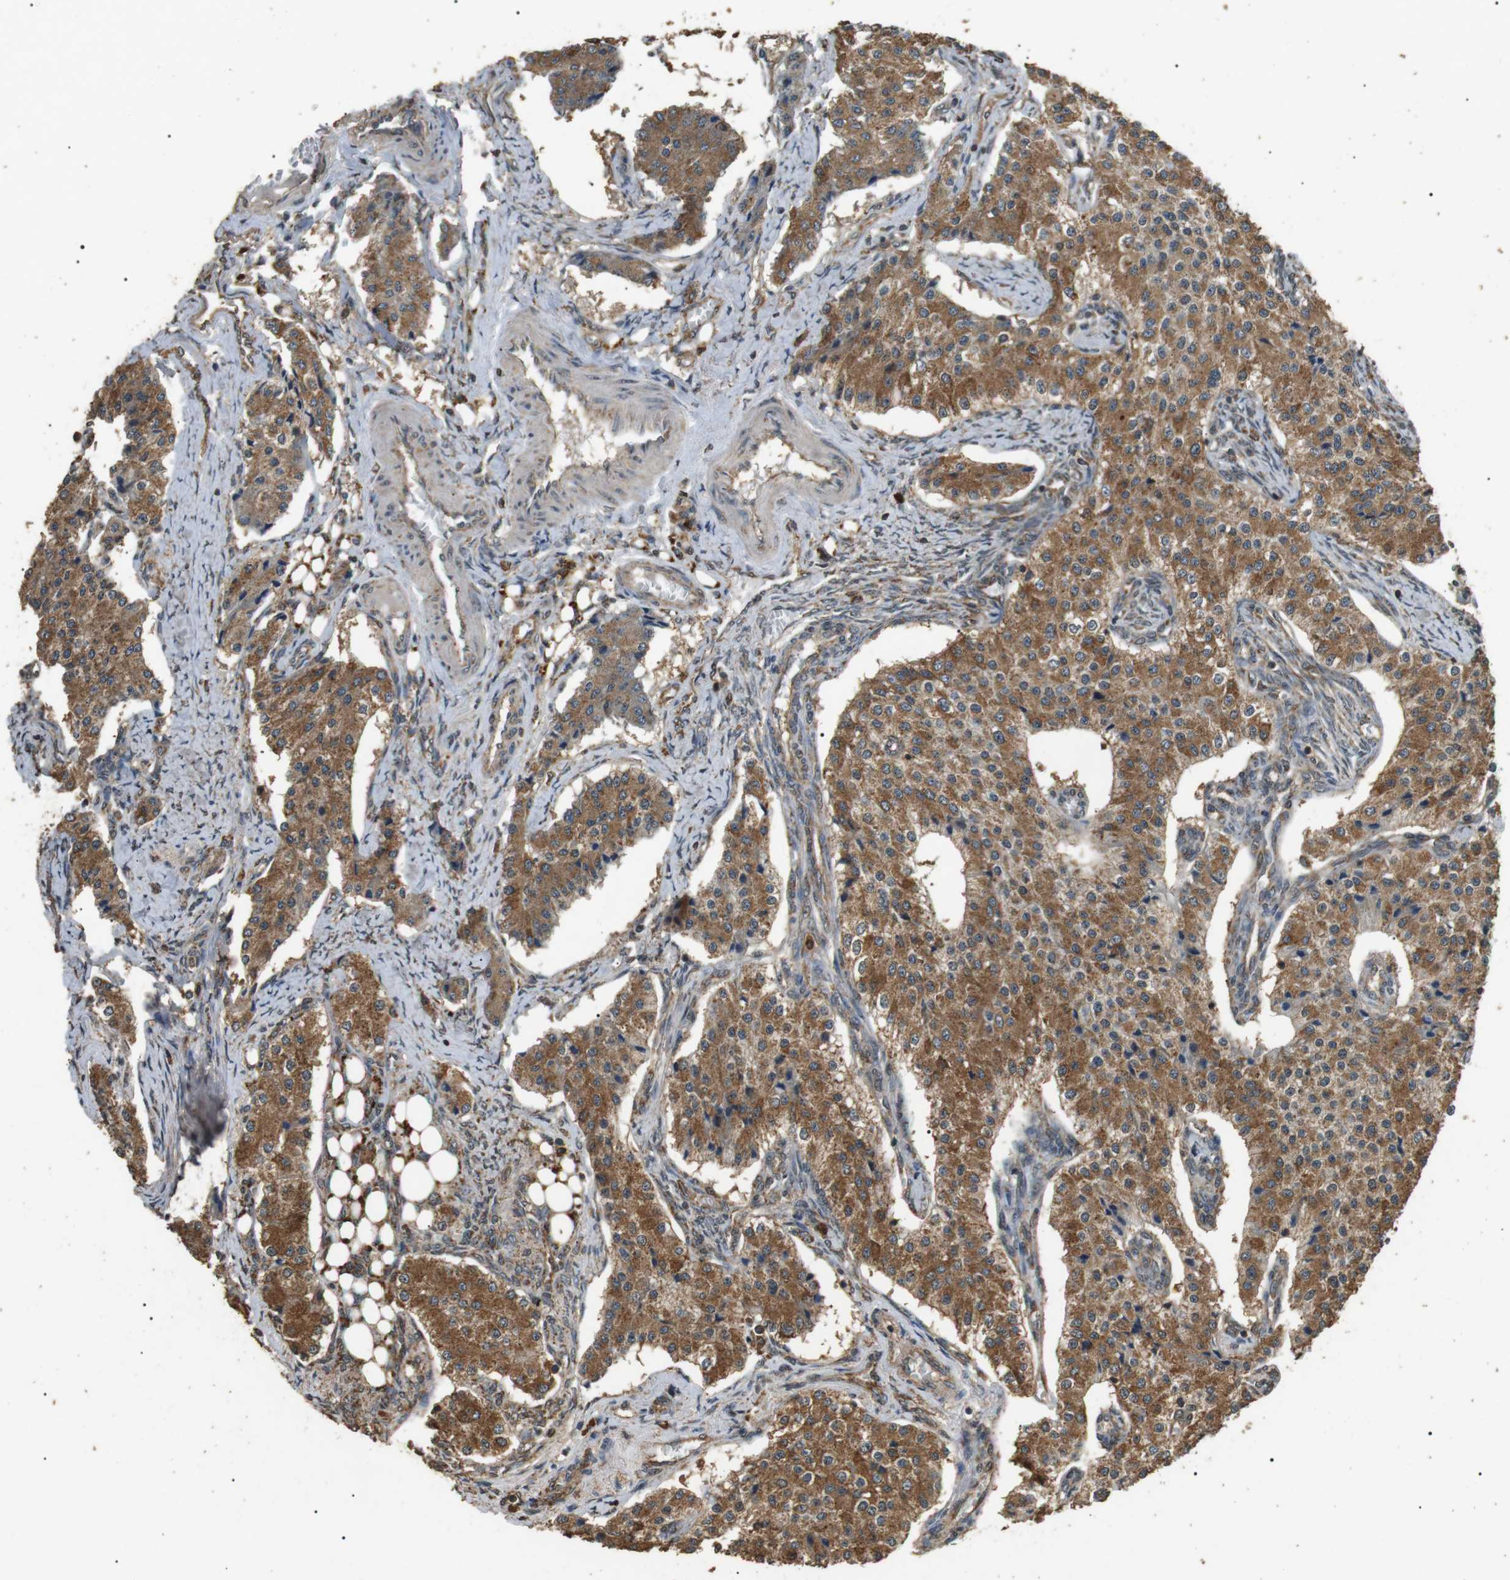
{"staining": {"intensity": "moderate", "quantity": ">75%", "location": "cytoplasmic/membranous"}, "tissue": "carcinoid", "cell_type": "Tumor cells", "image_type": "cancer", "snomed": [{"axis": "morphology", "description": "Carcinoid, malignant, NOS"}, {"axis": "topography", "description": "Colon"}], "caption": "Tumor cells reveal moderate cytoplasmic/membranous positivity in approximately >75% of cells in carcinoid (malignant). Immunohistochemistry stains the protein of interest in brown and the nuclei are stained blue.", "gene": "TBC1D15", "patient": {"sex": "female", "age": 52}}